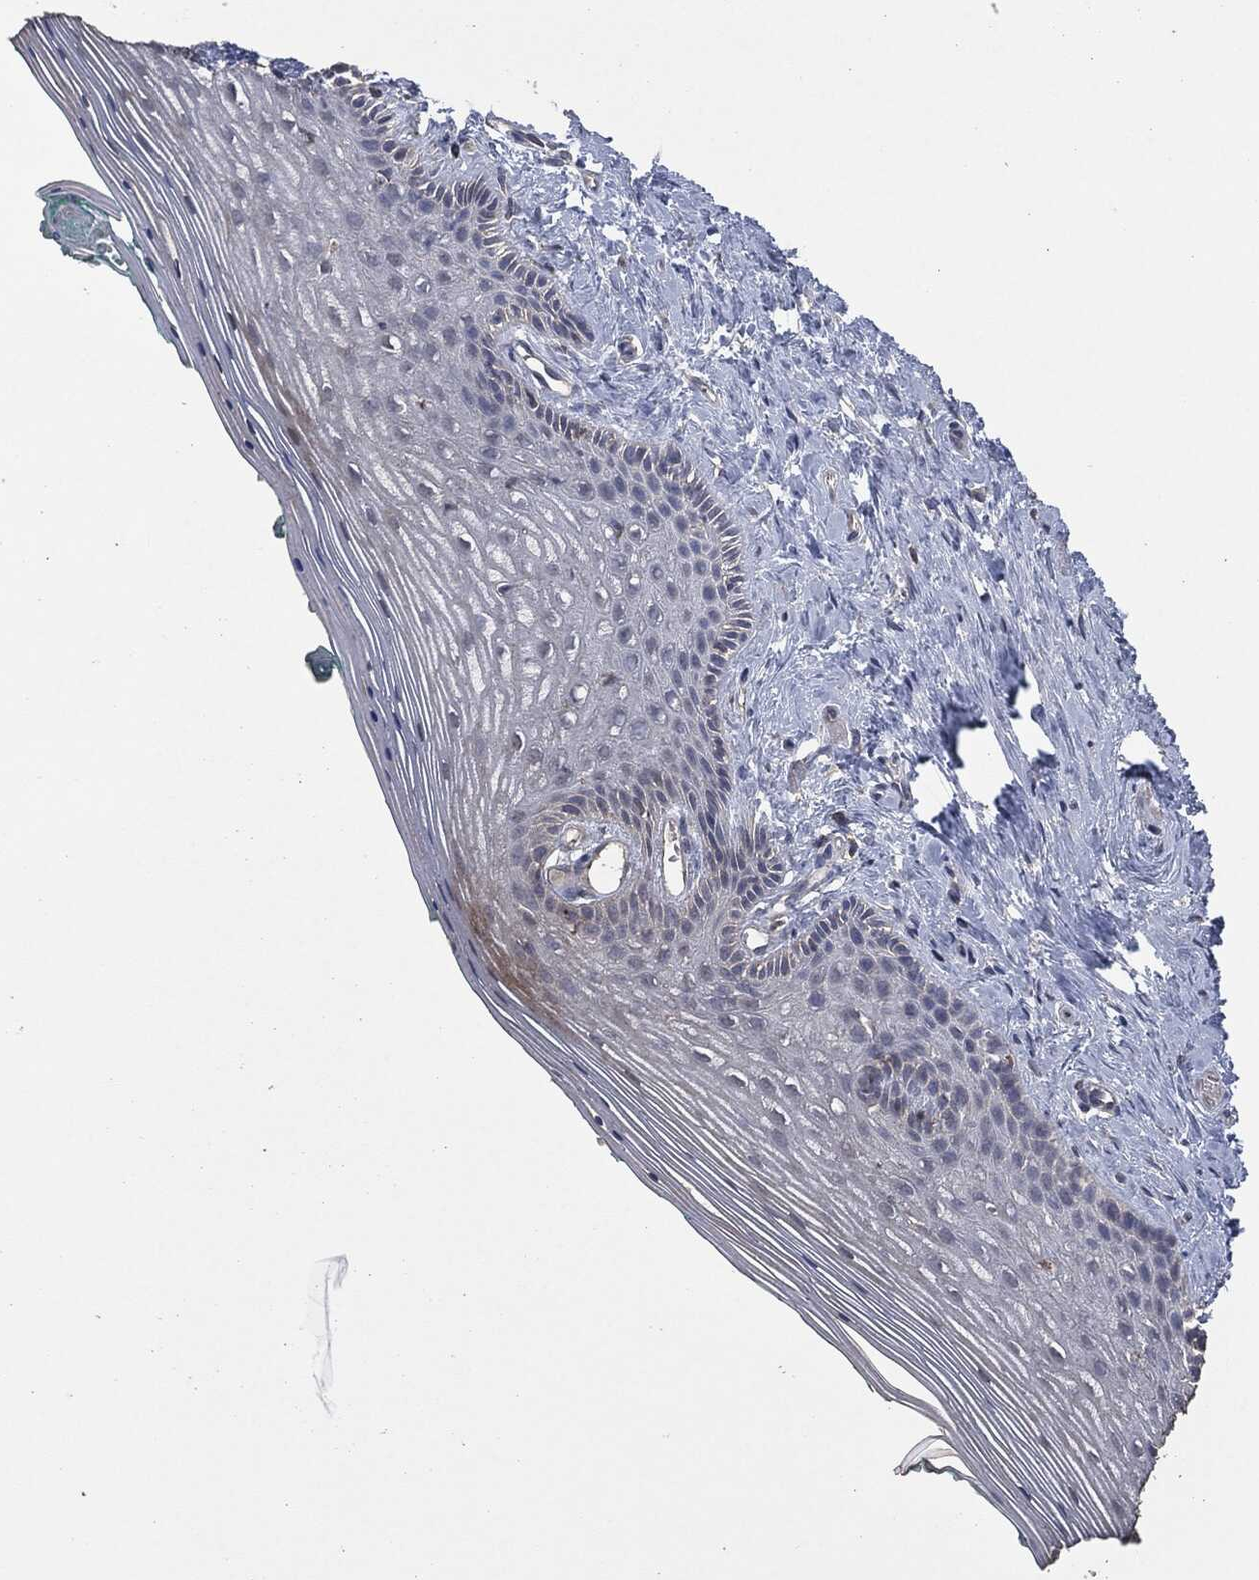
{"staining": {"intensity": "moderate", "quantity": "<25%", "location": "cytoplasmic/membranous"}, "tissue": "vagina", "cell_type": "Squamous epithelial cells", "image_type": "normal", "snomed": [{"axis": "morphology", "description": "Normal tissue, NOS"}, {"axis": "topography", "description": "Vagina"}], "caption": "Protein staining by immunohistochemistry exhibits moderate cytoplasmic/membranous staining in approximately <25% of squamous epithelial cells in normal vagina.", "gene": "MSLN", "patient": {"sex": "female", "age": 45}}